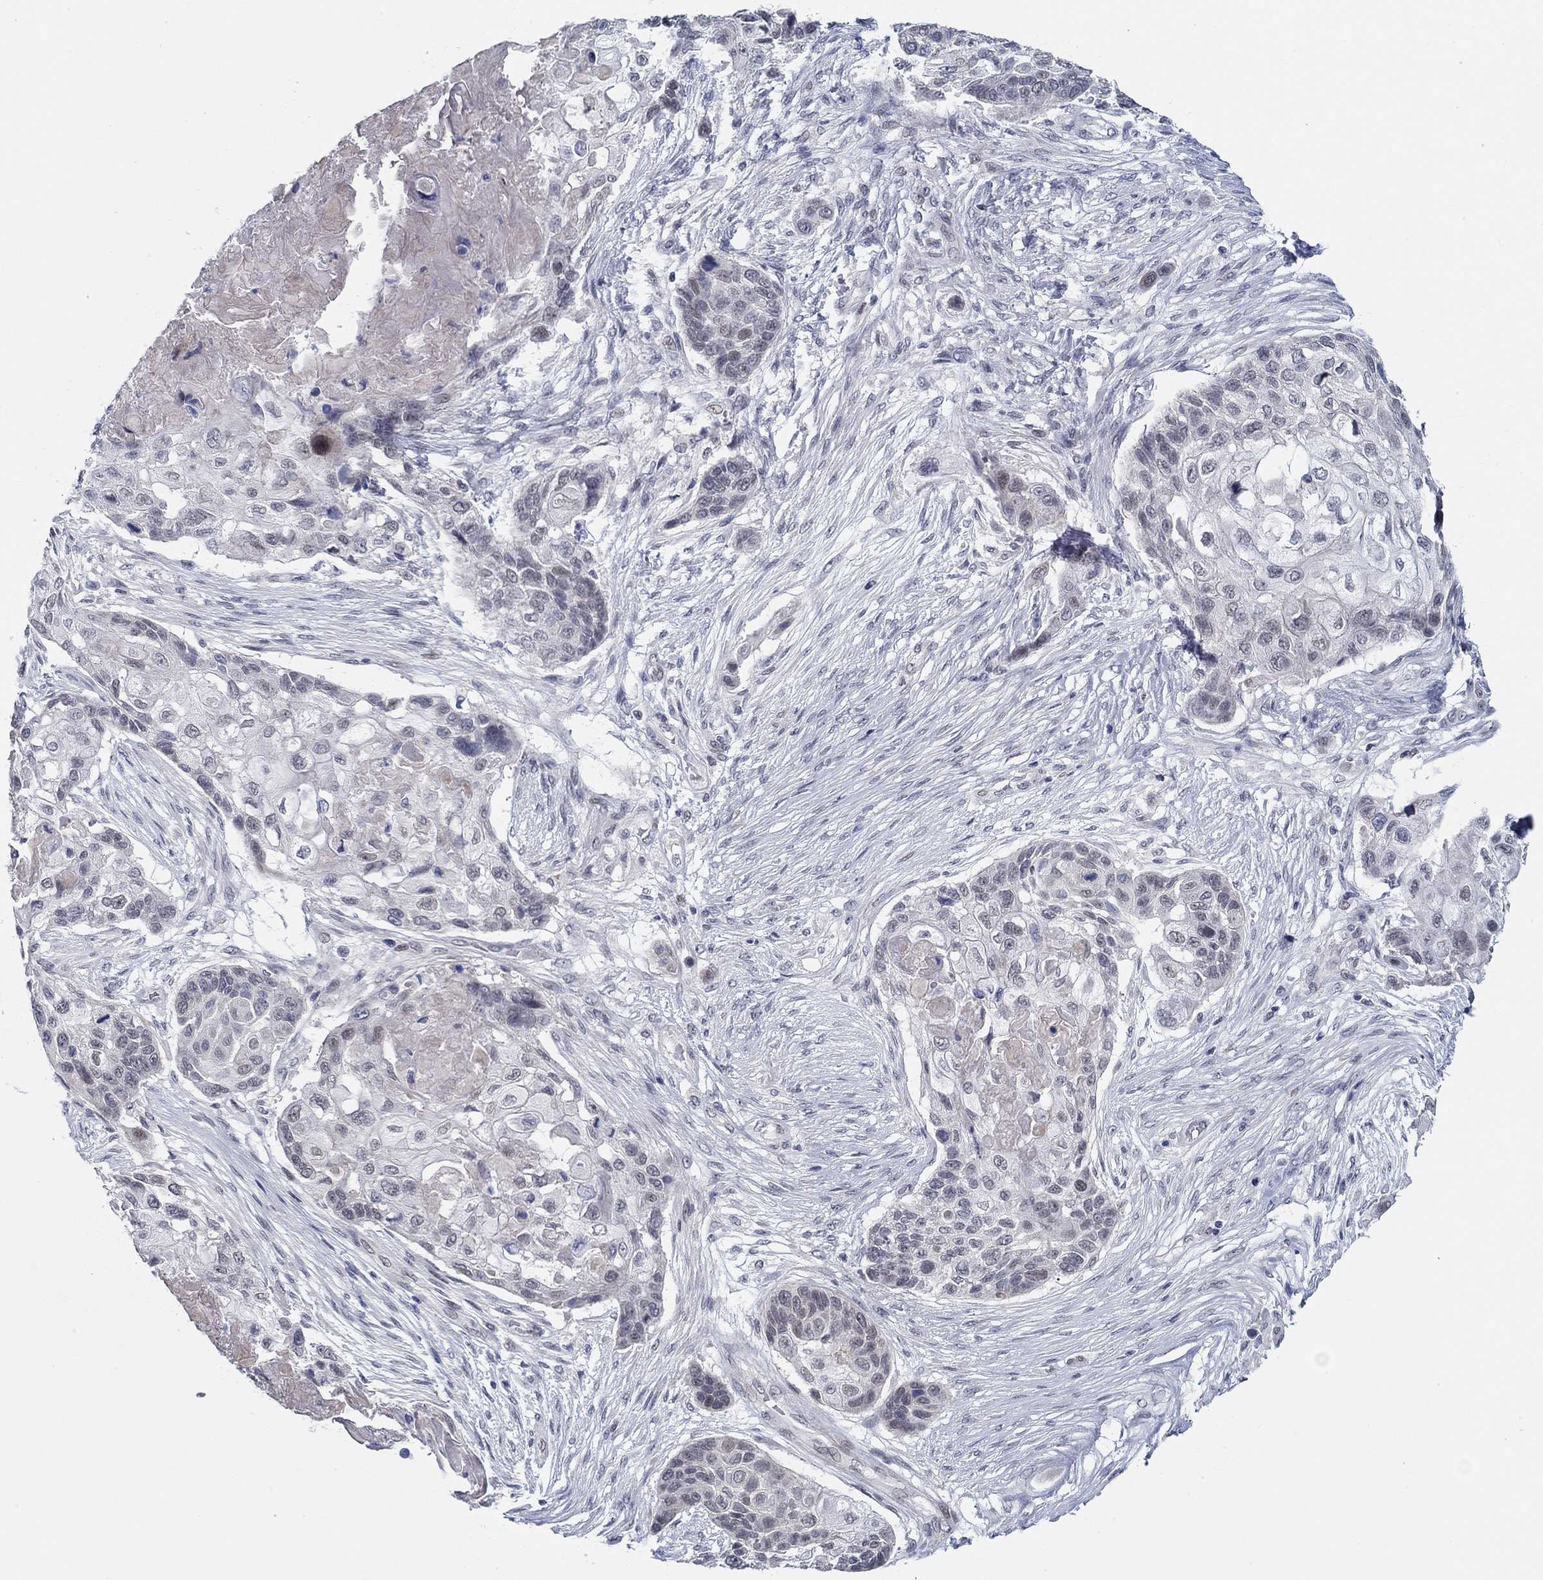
{"staining": {"intensity": "negative", "quantity": "none", "location": "none"}, "tissue": "lung cancer", "cell_type": "Tumor cells", "image_type": "cancer", "snomed": [{"axis": "morphology", "description": "Squamous cell carcinoma, NOS"}, {"axis": "topography", "description": "Lung"}], "caption": "This is an IHC photomicrograph of squamous cell carcinoma (lung). There is no staining in tumor cells.", "gene": "SLC34A1", "patient": {"sex": "male", "age": 69}}